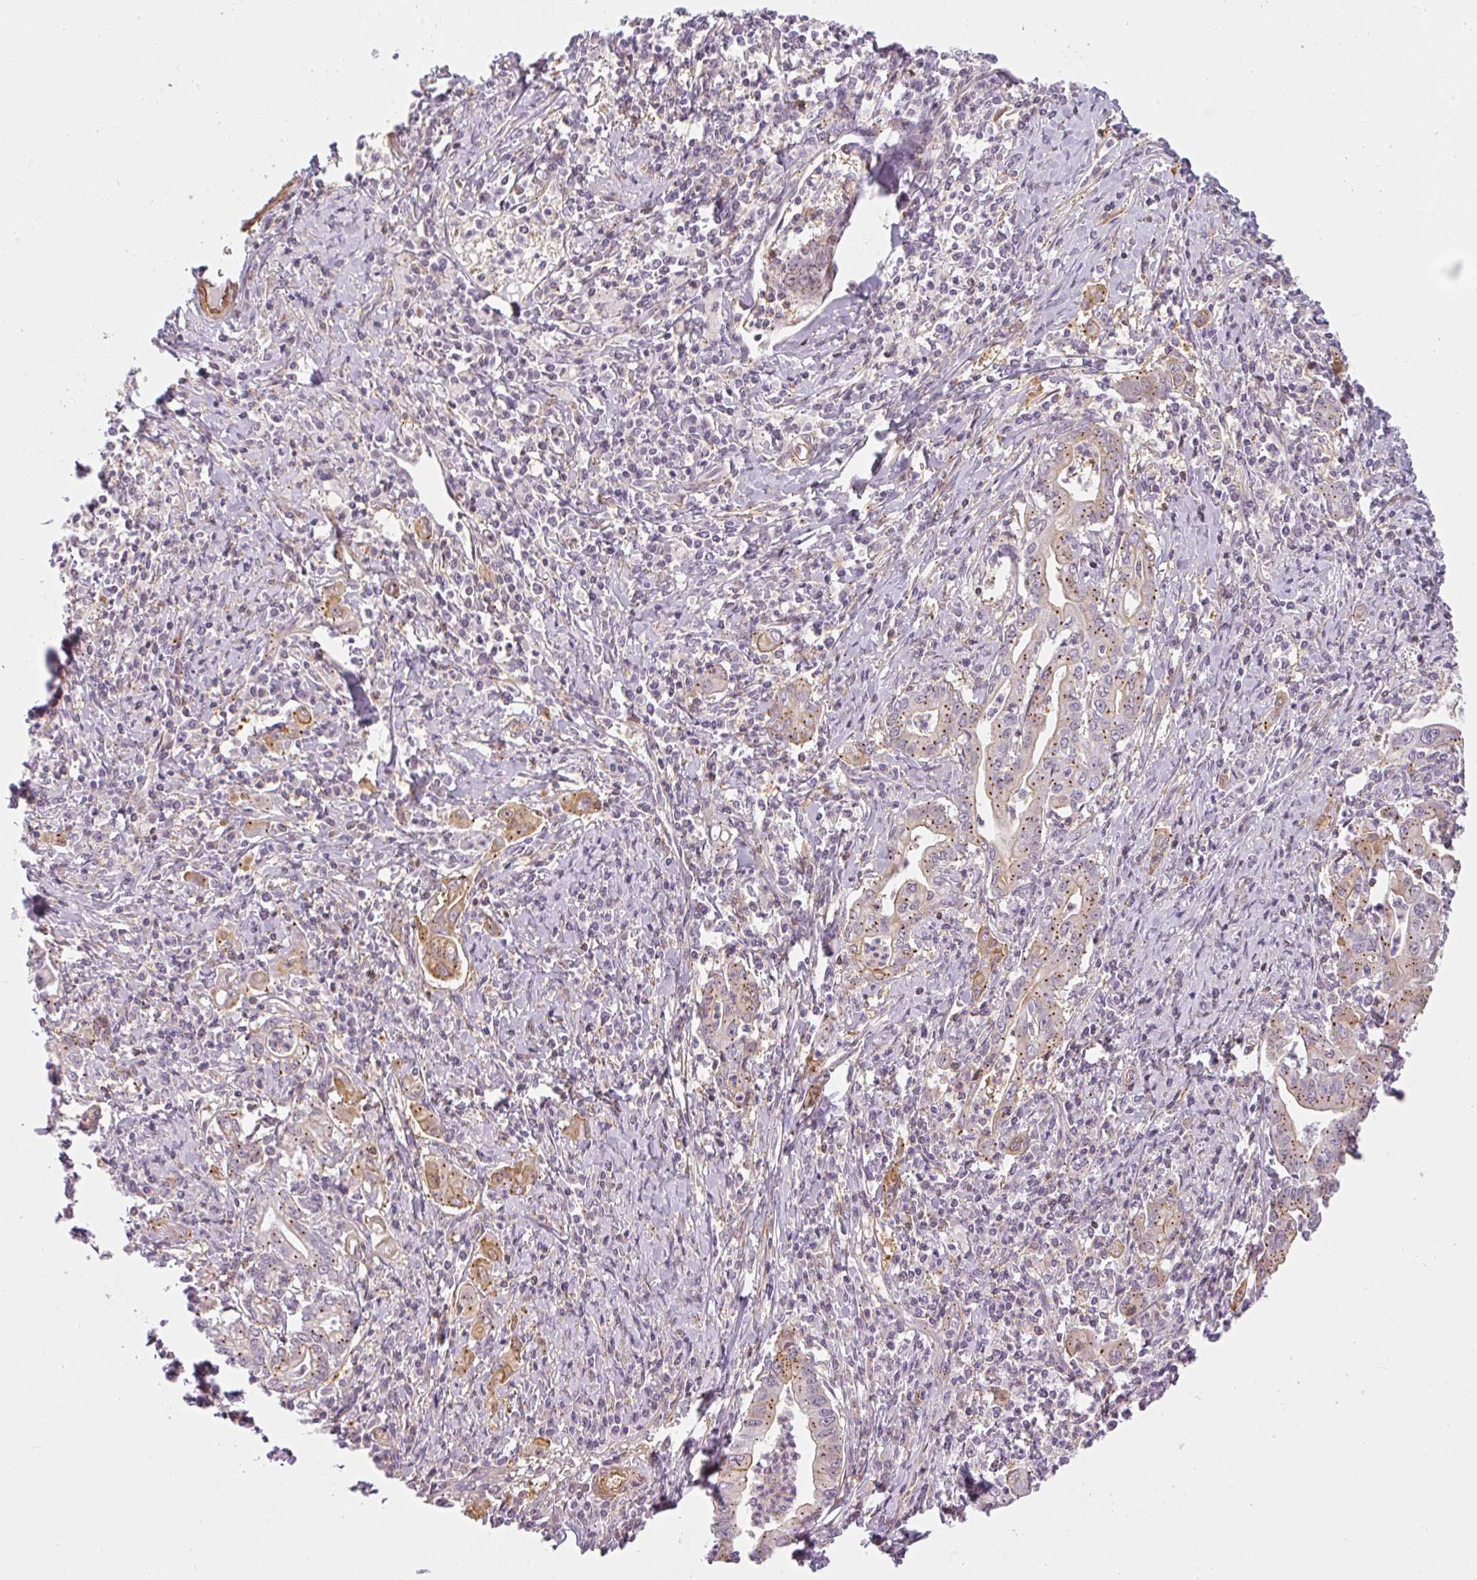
{"staining": {"intensity": "moderate", "quantity": "25%-75%", "location": "cytoplasmic/membranous"}, "tissue": "stomach cancer", "cell_type": "Tumor cells", "image_type": "cancer", "snomed": [{"axis": "morphology", "description": "Adenocarcinoma, NOS"}, {"axis": "topography", "description": "Stomach, upper"}], "caption": "A micrograph of stomach cancer (adenocarcinoma) stained for a protein displays moderate cytoplasmic/membranous brown staining in tumor cells.", "gene": "SULF1", "patient": {"sex": "female", "age": 79}}